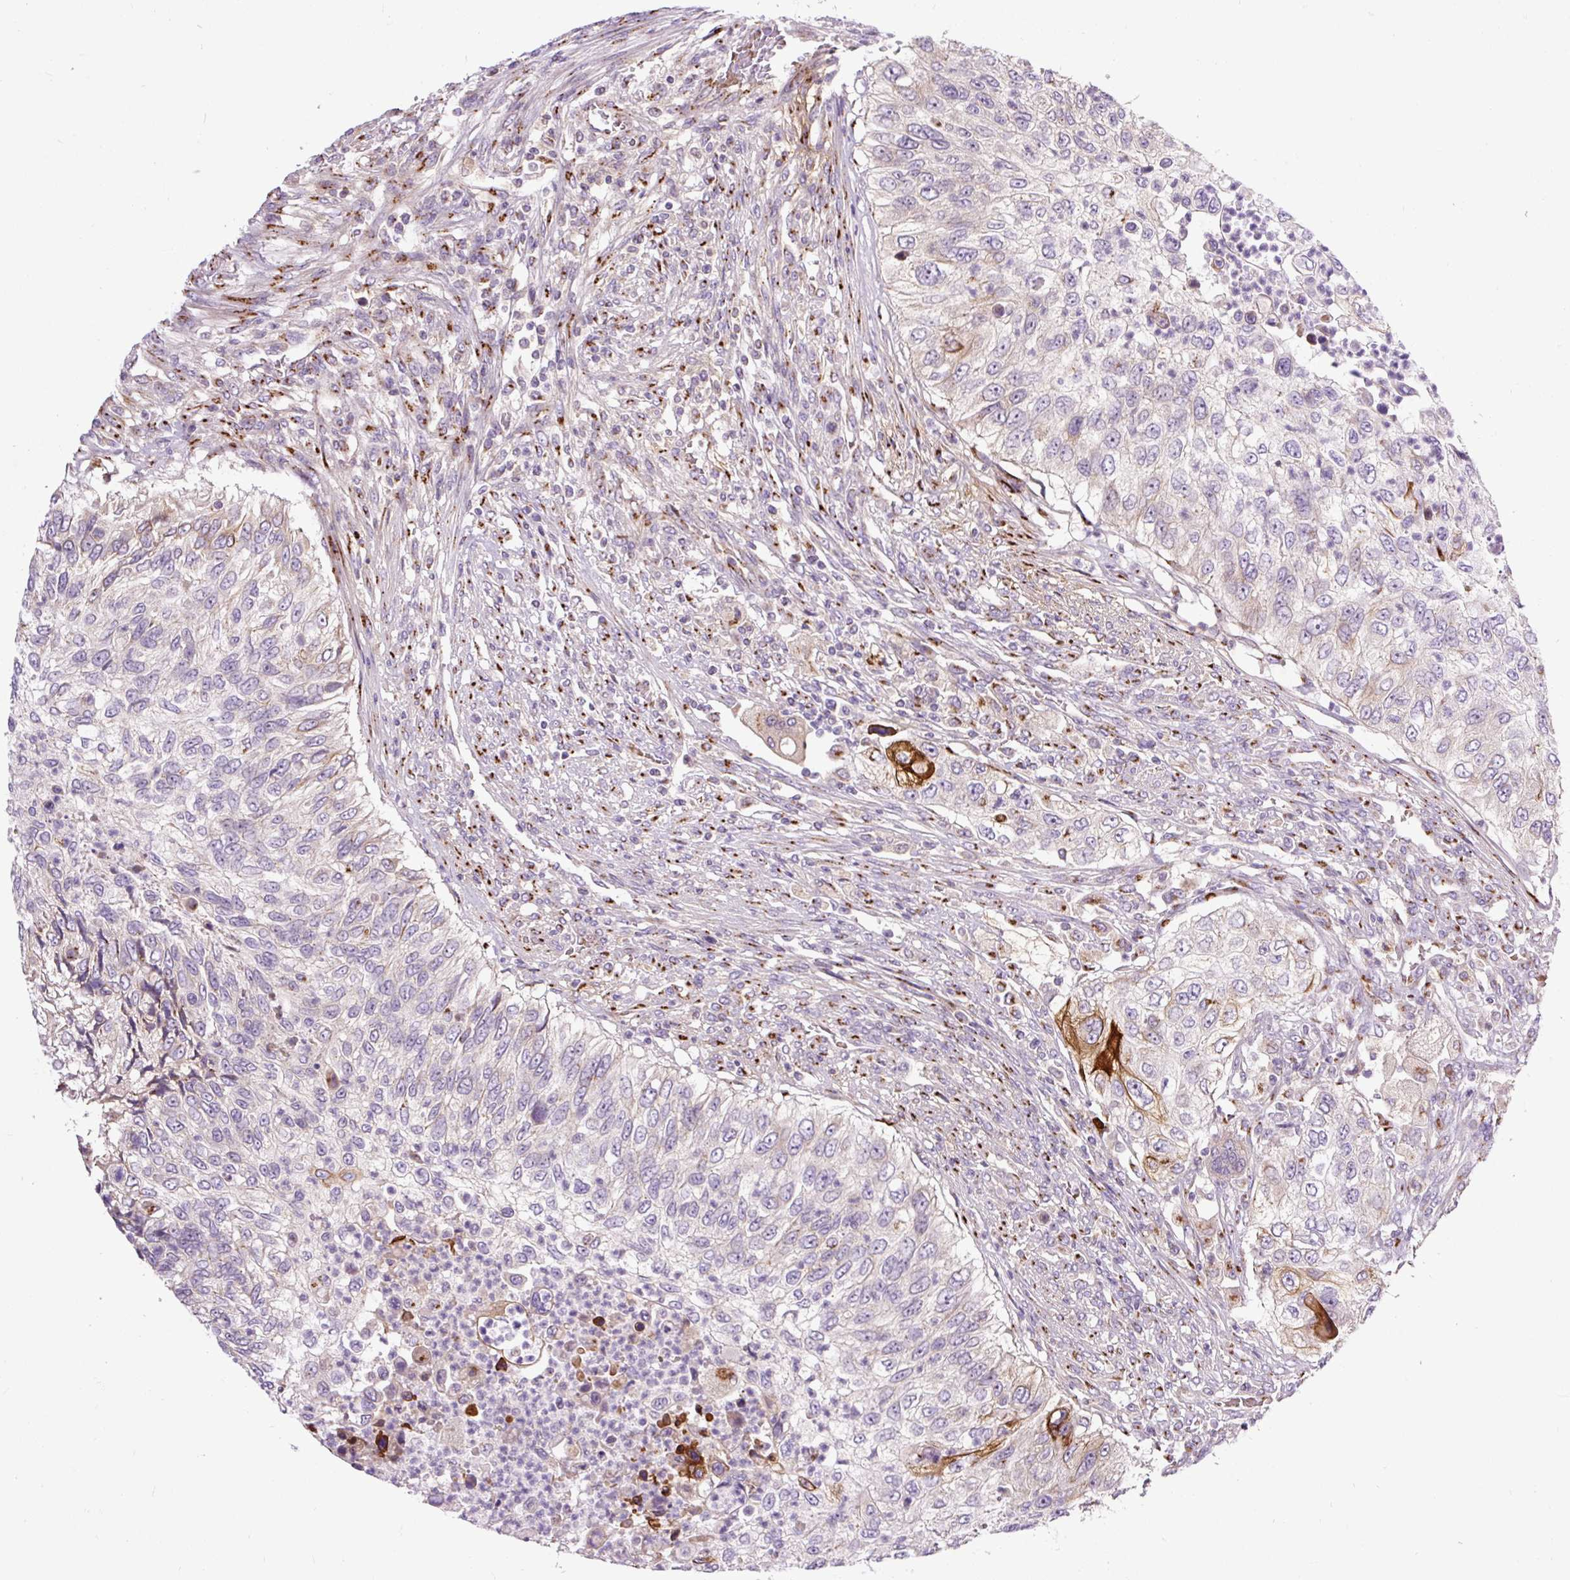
{"staining": {"intensity": "strong", "quantity": "<25%", "location": "cytoplasmic/membranous"}, "tissue": "urothelial cancer", "cell_type": "Tumor cells", "image_type": "cancer", "snomed": [{"axis": "morphology", "description": "Urothelial carcinoma, High grade"}, {"axis": "topography", "description": "Urinary bladder"}], "caption": "Urothelial carcinoma (high-grade) was stained to show a protein in brown. There is medium levels of strong cytoplasmic/membranous staining in approximately <25% of tumor cells.", "gene": "MSMP", "patient": {"sex": "female", "age": 60}}